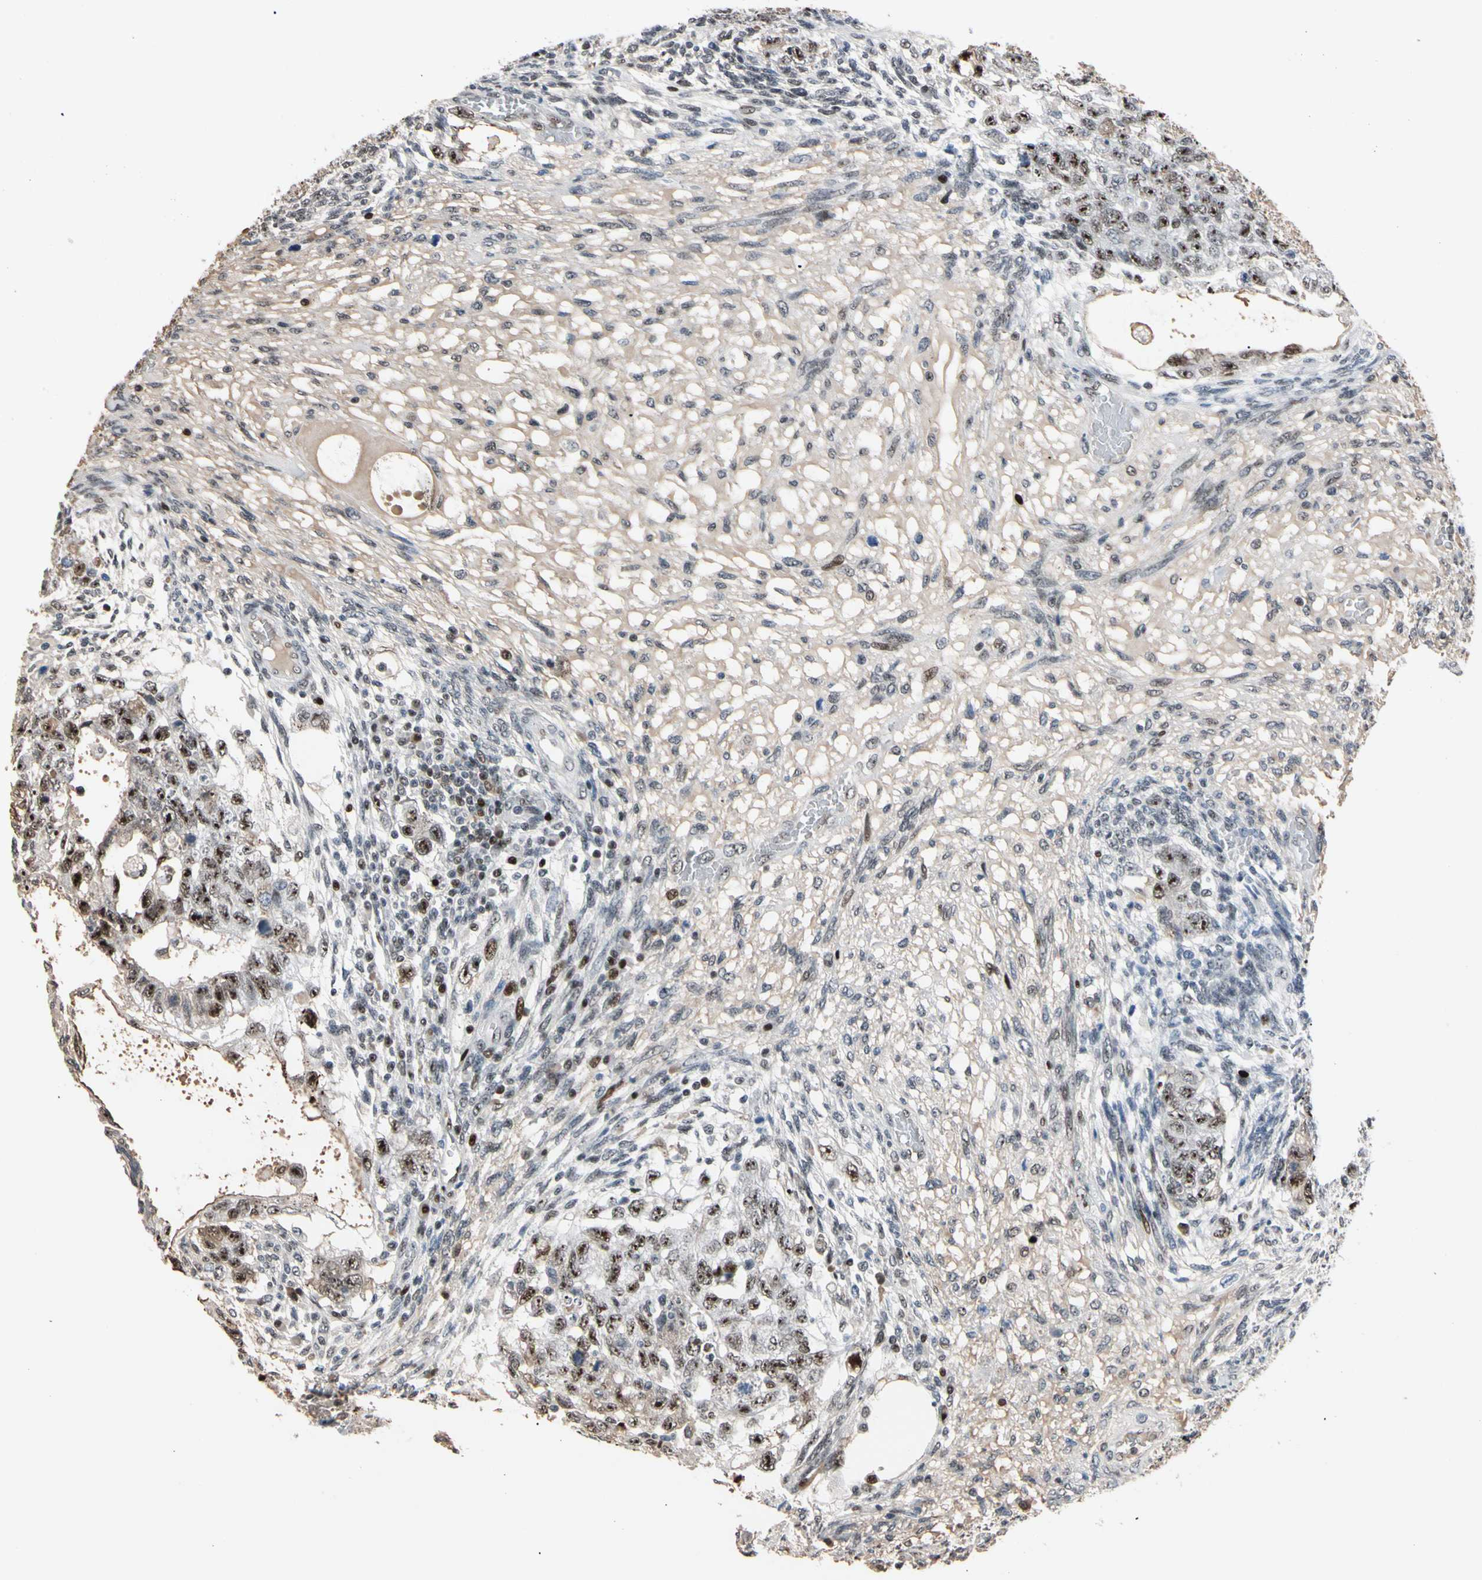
{"staining": {"intensity": "moderate", "quantity": "25%-75%", "location": "nuclear"}, "tissue": "testis cancer", "cell_type": "Tumor cells", "image_type": "cancer", "snomed": [{"axis": "morphology", "description": "Normal tissue, NOS"}, {"axis": "morphology", "description": "Carcinoma, Embryonal, NOS"}, {"axis": "topography", "description": "Testis"}], "caption": "Immunohistochemical staining of testis embryonal carcinoma reveals moderate nuclear protein positivity in approximately 25%-75% of tumor cells.", "gene": "FOXO3", "patient": {"sex": "male", "age": 36}}